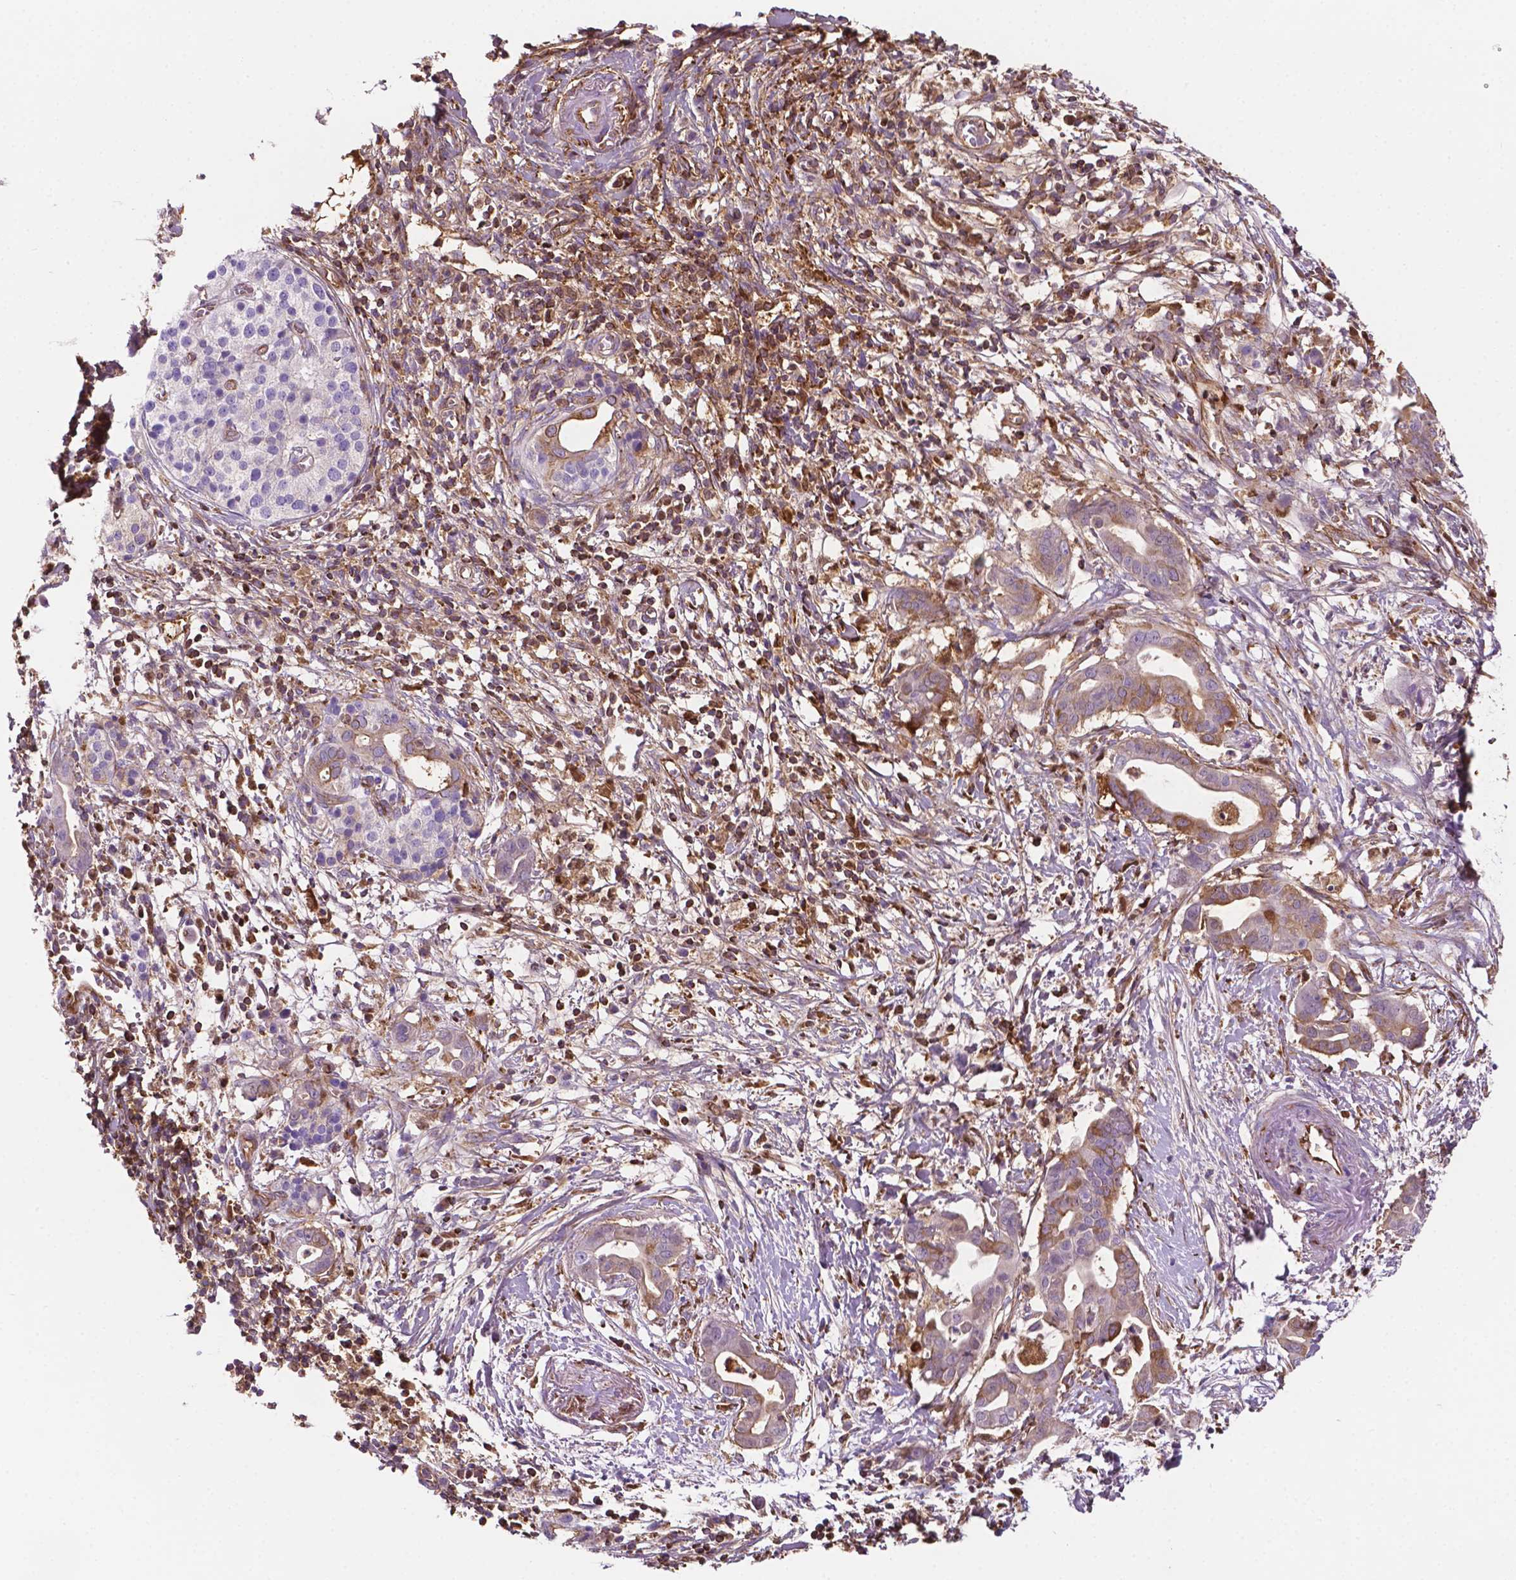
{"staining": {"intensity": "moderate", "quantity": "25%-75%", "location": "cytoplasmic/membranous"}, "tissue": "pancreatic cancer", "cell_type": "Tumor cells", "image_type": "cancer", "snomed": [{"axis": "morphology", "description": "Adenocarcinoma, NOS"}, {"axis": "topography", "description": "Pancreas"}], "caption": "Protein expression by IHC reveals moderate cytoplasmic/membranous staining in about 25%-75% of tumor cells in pancreatic adenocarcinoma.", "gene": "DCN", "patient": {"sex": "male", "age": 61}}